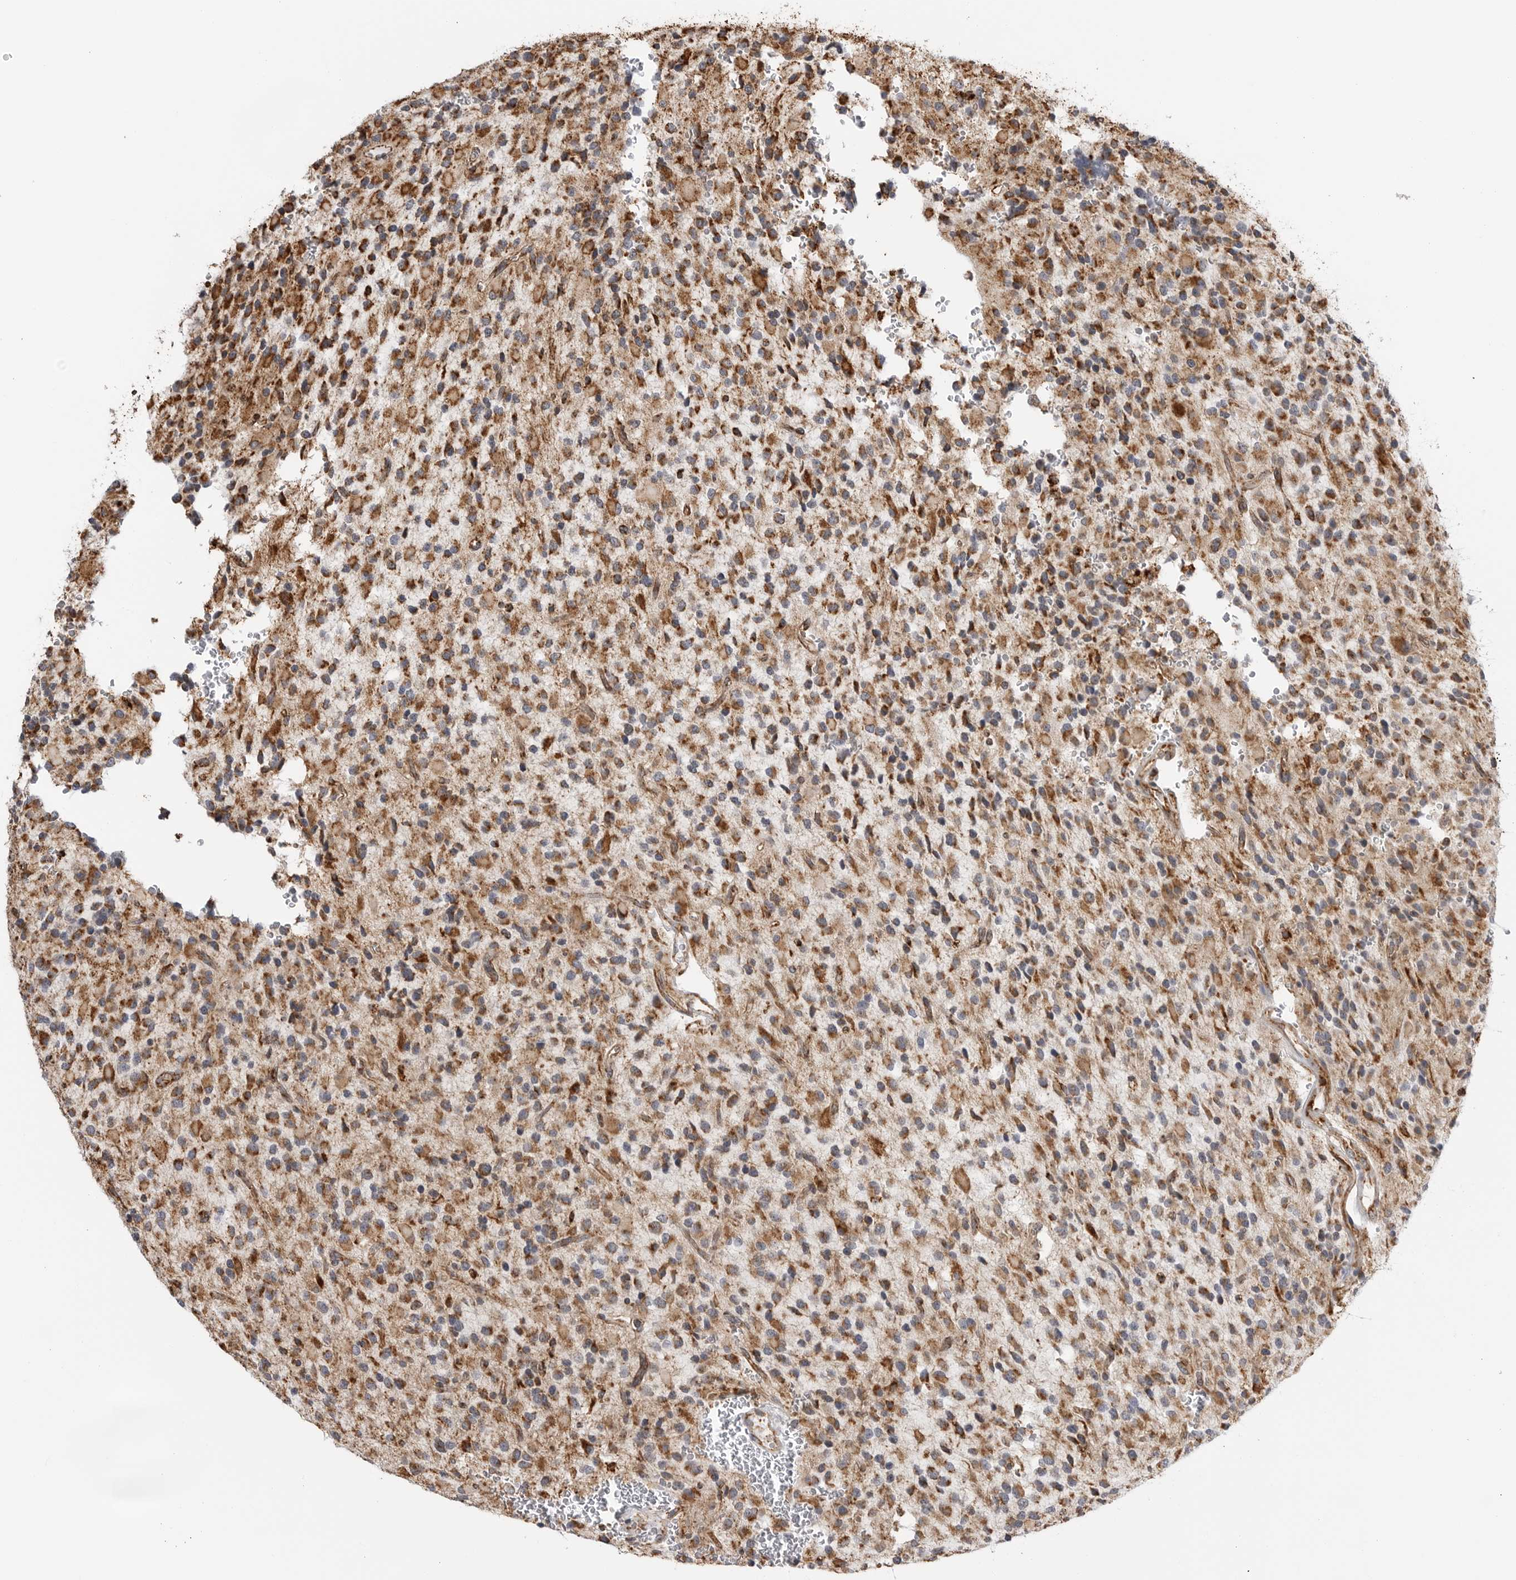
{"staining": {"intensity": "strong", "quantity": ">75%", "location": "cytoplasmic/membranous"}, "tissue": "glioma", "cell_type": "Tumor cells", "image_type": "cancer", "snomed": [{"axis": "morphology", "description": "Glioma, malignant, High grade"}, {"axis": "topography", "description": "Brain"}], "caption": "Immunohistochemical staining of glioma displays strong cytoplasmic/membranous protein staining in about >75% of tumor cells. Immunohistochemistry stains the protein in brown and the nuclei are stained blue.", "gene": "COX5A", "patient": {"sex": "male", "age": 34}}